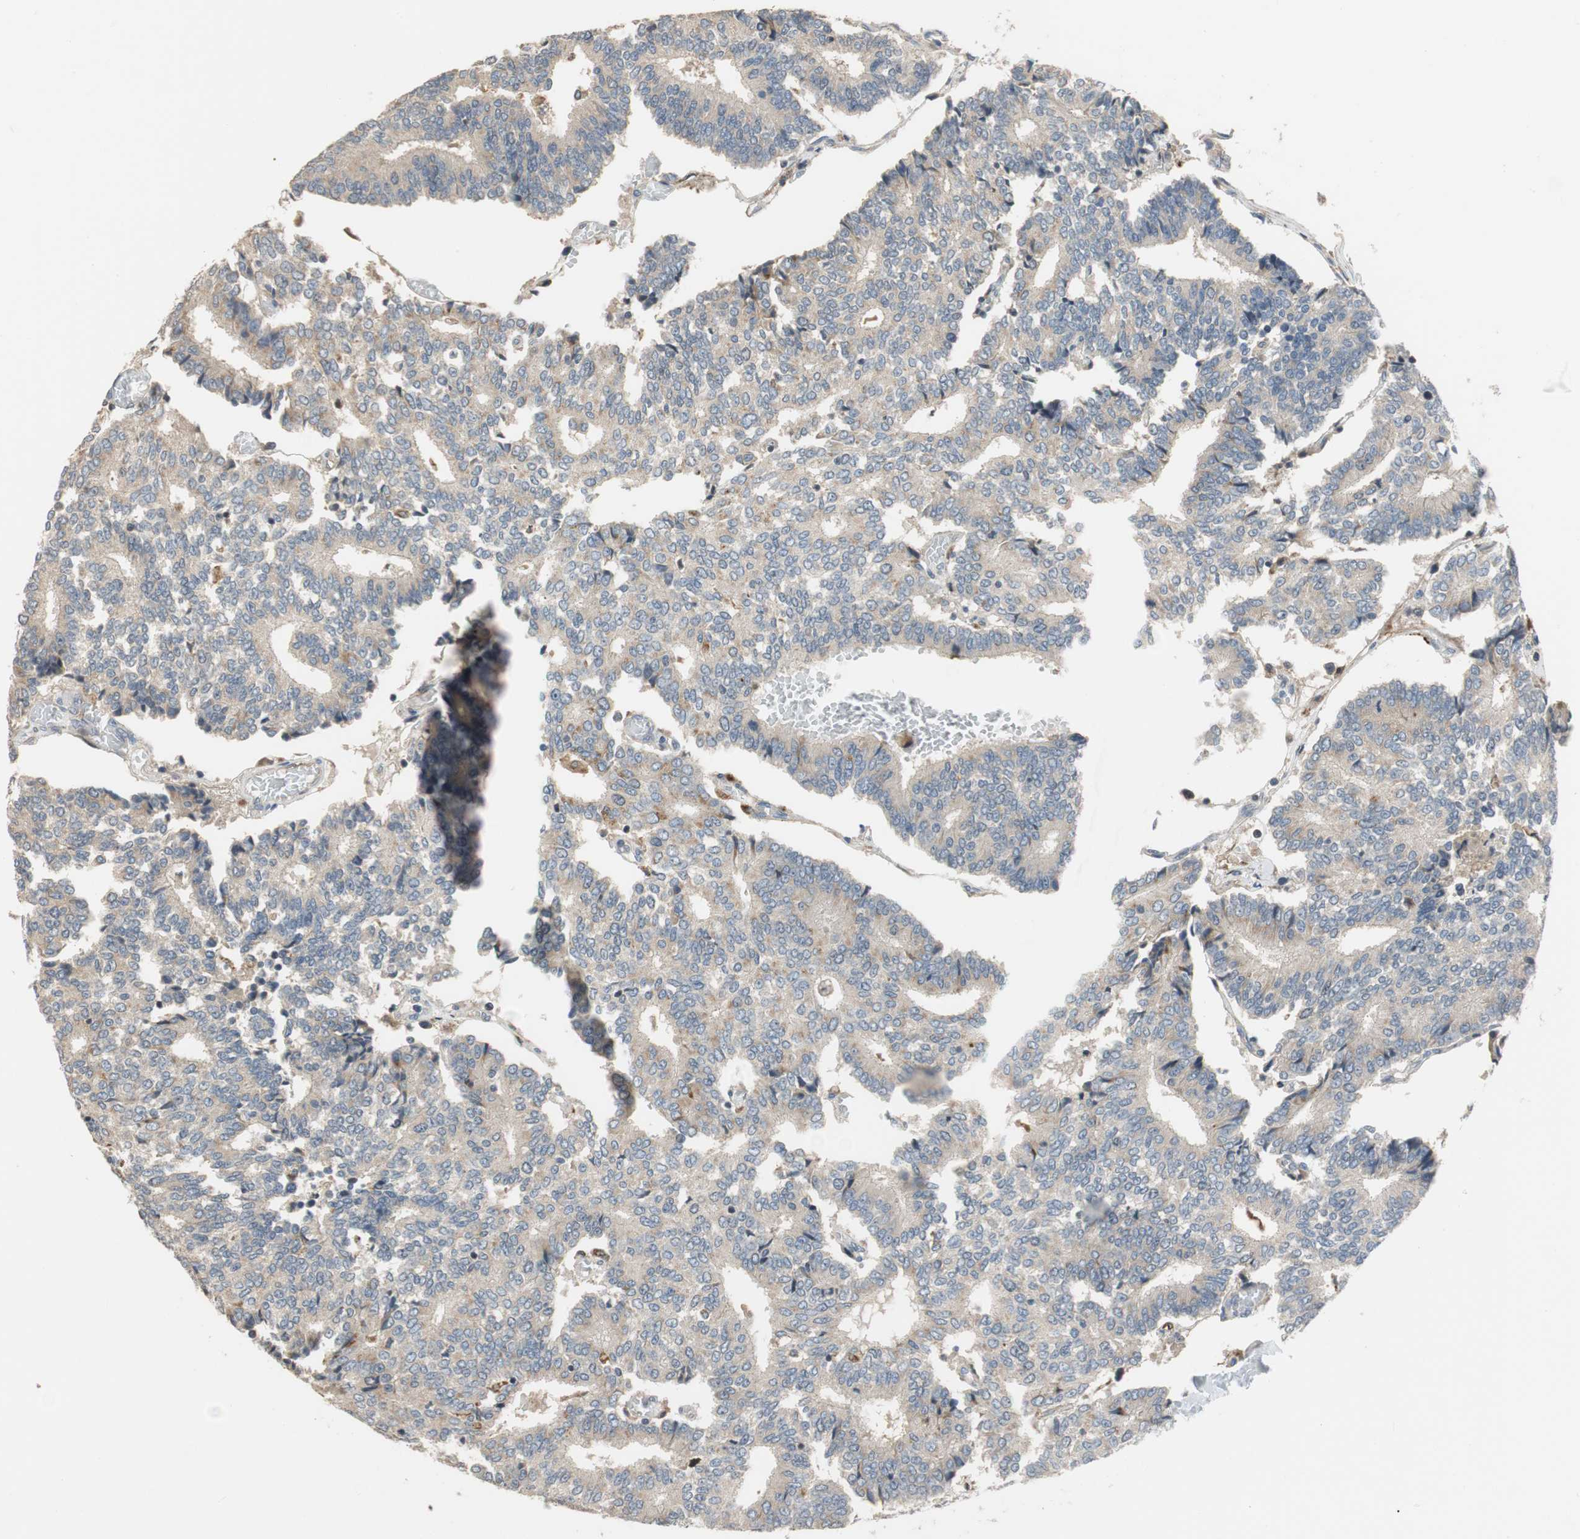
{"staining": {"intensity": "weak", "quantity": "<25%", "location": "cytoplasmic/membranous"}, "tissue": "prostate cancer", "cell_type": "Tumor cells", "image_type": "cancer", "snomed": [{"axis": "morphology", "description": "Adenocarcinoma, High grade"}, {"axis": "topography", "description": "Prostate"}], "caption": "Human high-grade adenocarcinoma (prostate) stained for a protein using immunohistochemistry shows no expression in tumor cells.", "gene": "ALPL", "patient": {"sex": "male", "age": 55}}